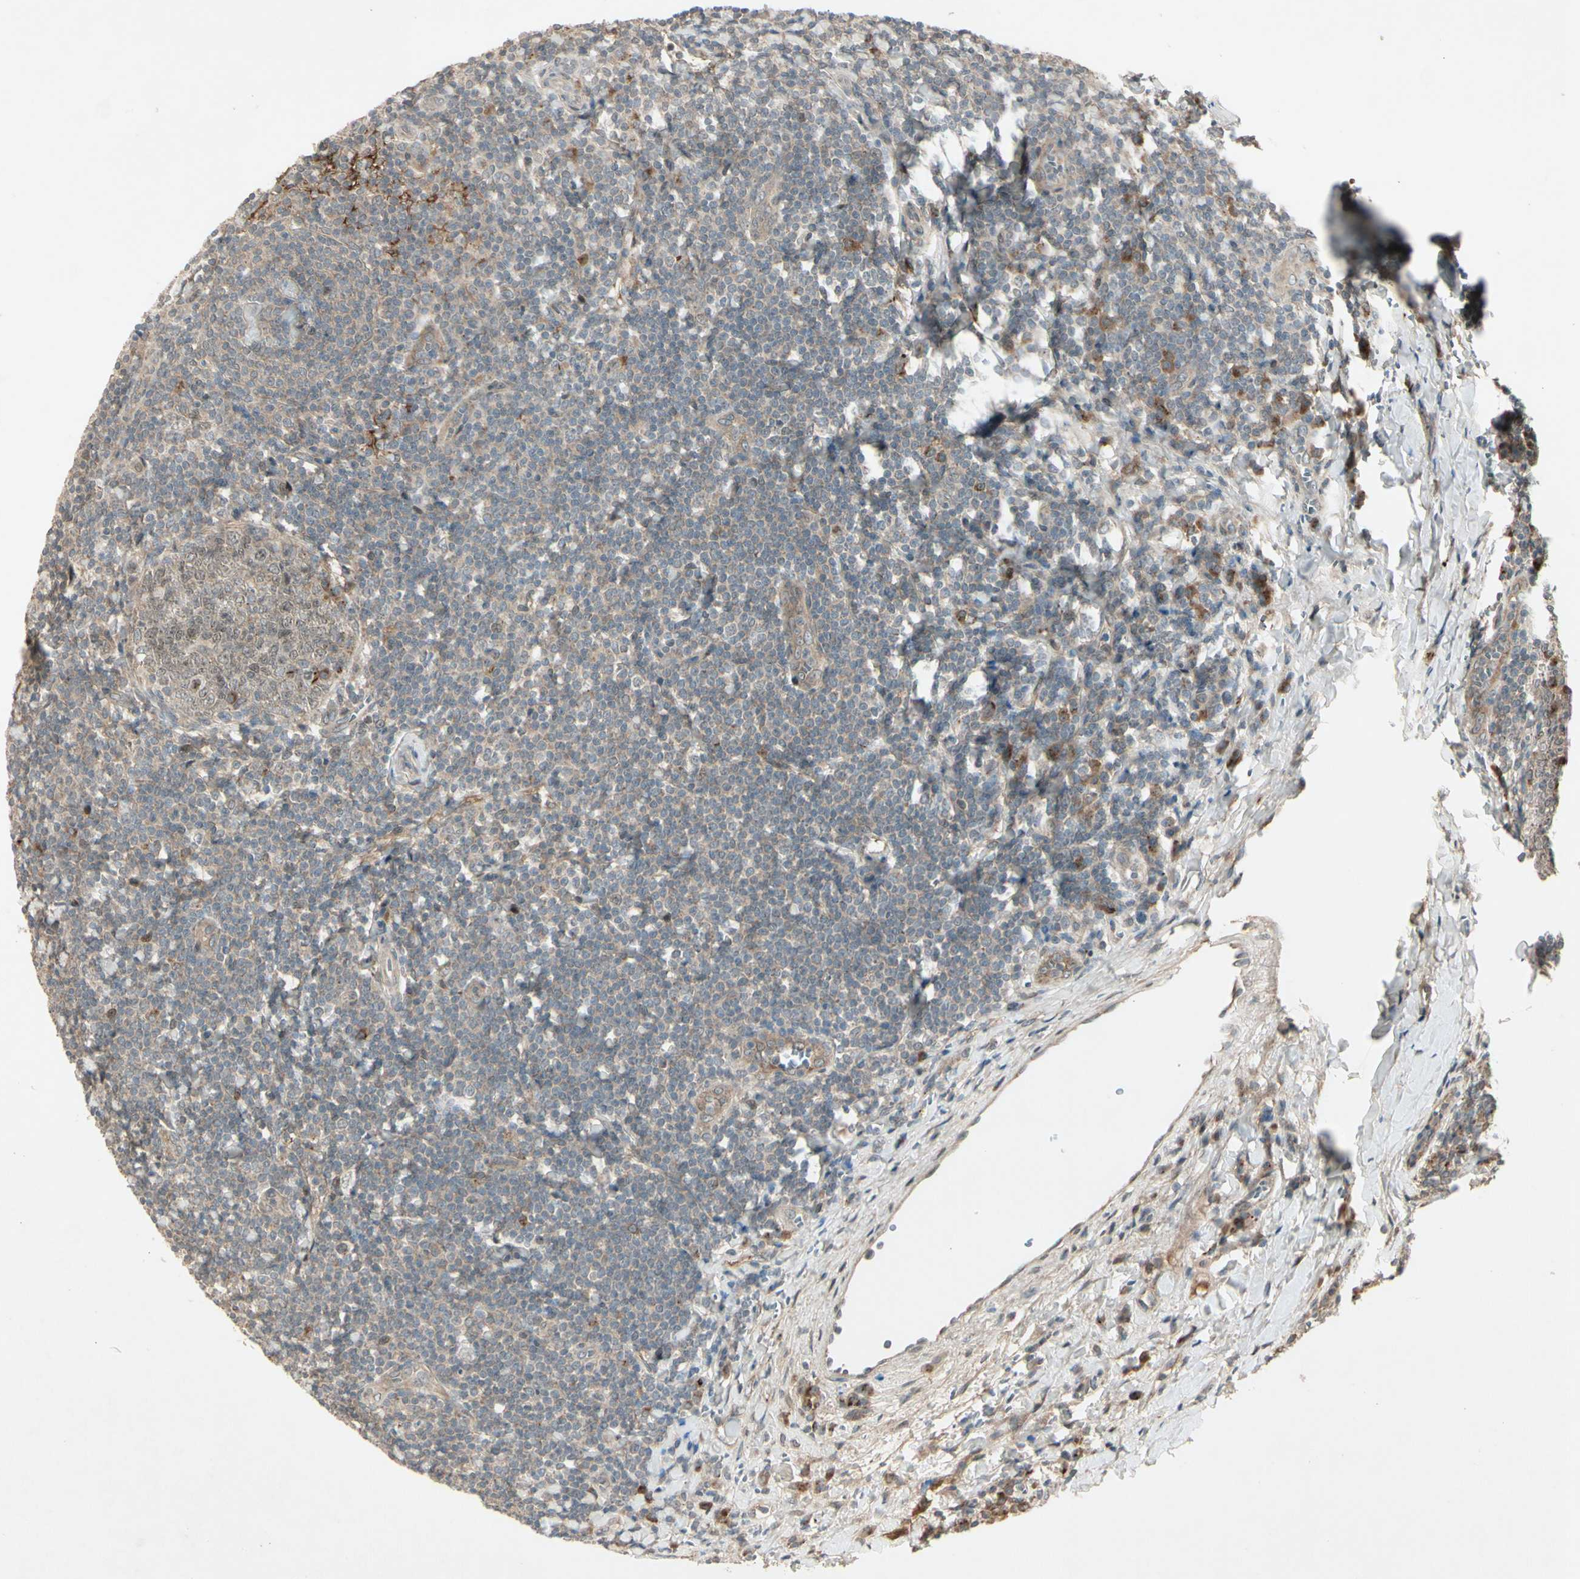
{"staining": {"intensity": "moderate", "quantity": ">75%", "location": "cytoplasmic/membranous,nuclear"}, "tissue": "tonsil", "cell_type": "Germinal center cells", "image_type": "normal", "snomed": [{"axis": "morphology", "description": "Normal tissue, NOS"}, {"axis": "topography", "description": "Tonsil"}], "caption": "Immunohistochemical staining of normal human tonsil reveals >75% levels of moderate cytoplasmic/membranous,nuclear protein expression in about >75% of germinal center cells.", "gene": "FHDC1", "patient": {"sex": "male", "age": 31}}